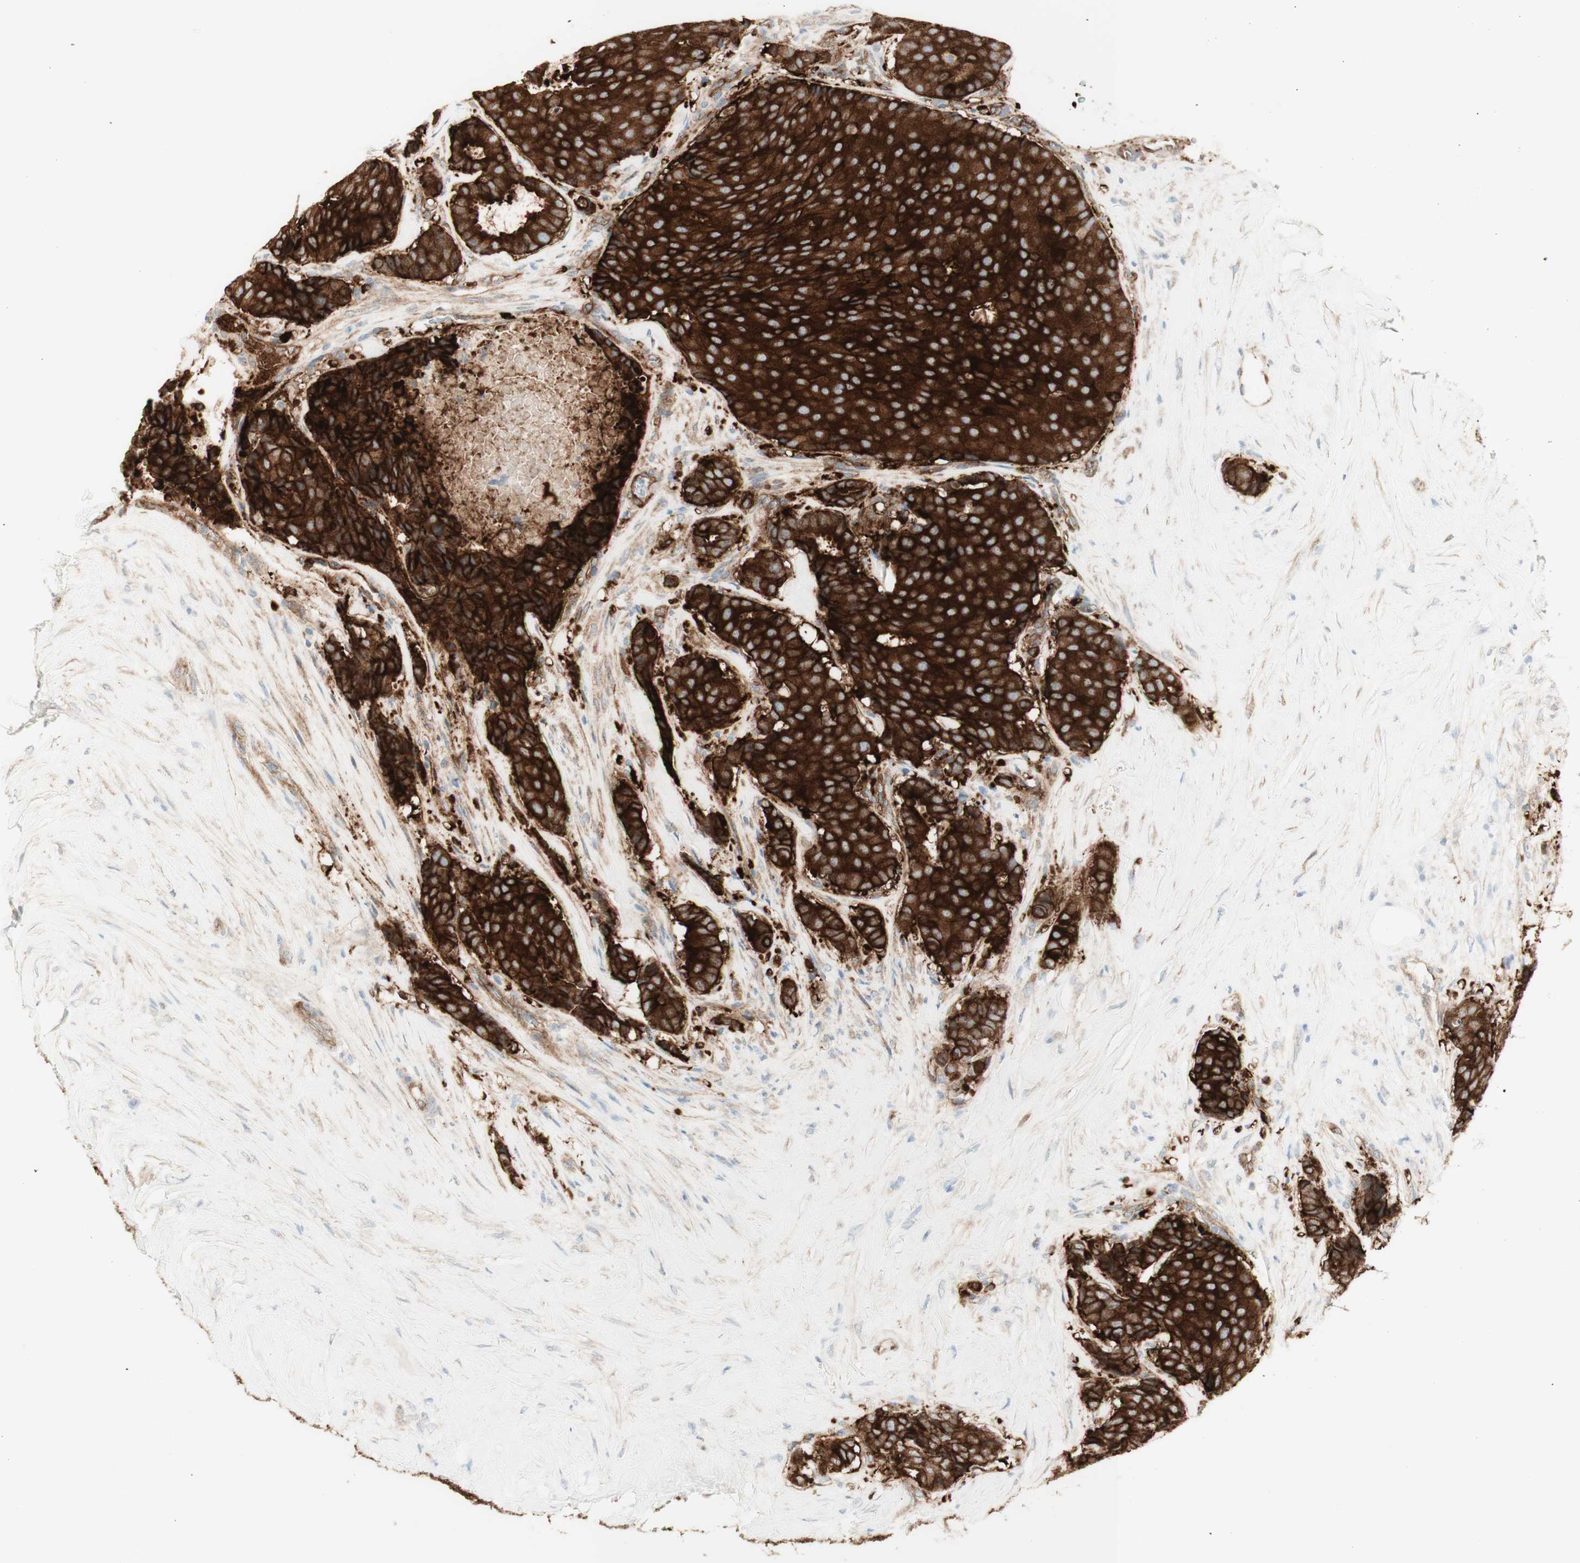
{"staining": {"intensity": "strong", "quantity": ">75%", "location": "cytoplasmic/membranous"}, "tissue": "breast cancer", "cell_type": "Tumor cells", "image_type": "cancer", "snomed": [{"axis": "morphology", "description": "Duct carcinoma"}, {"axis": "topography", "description": "Breast"}], "caption": "The histopathology image exhibits immunohistochemical staining of breast cancer. There is strong cytoplasmic/membranous staining is identified in approximately >75% of tumor cells.", "gene": "MYO6", "patient": {"sex": "female", "age": 75}}